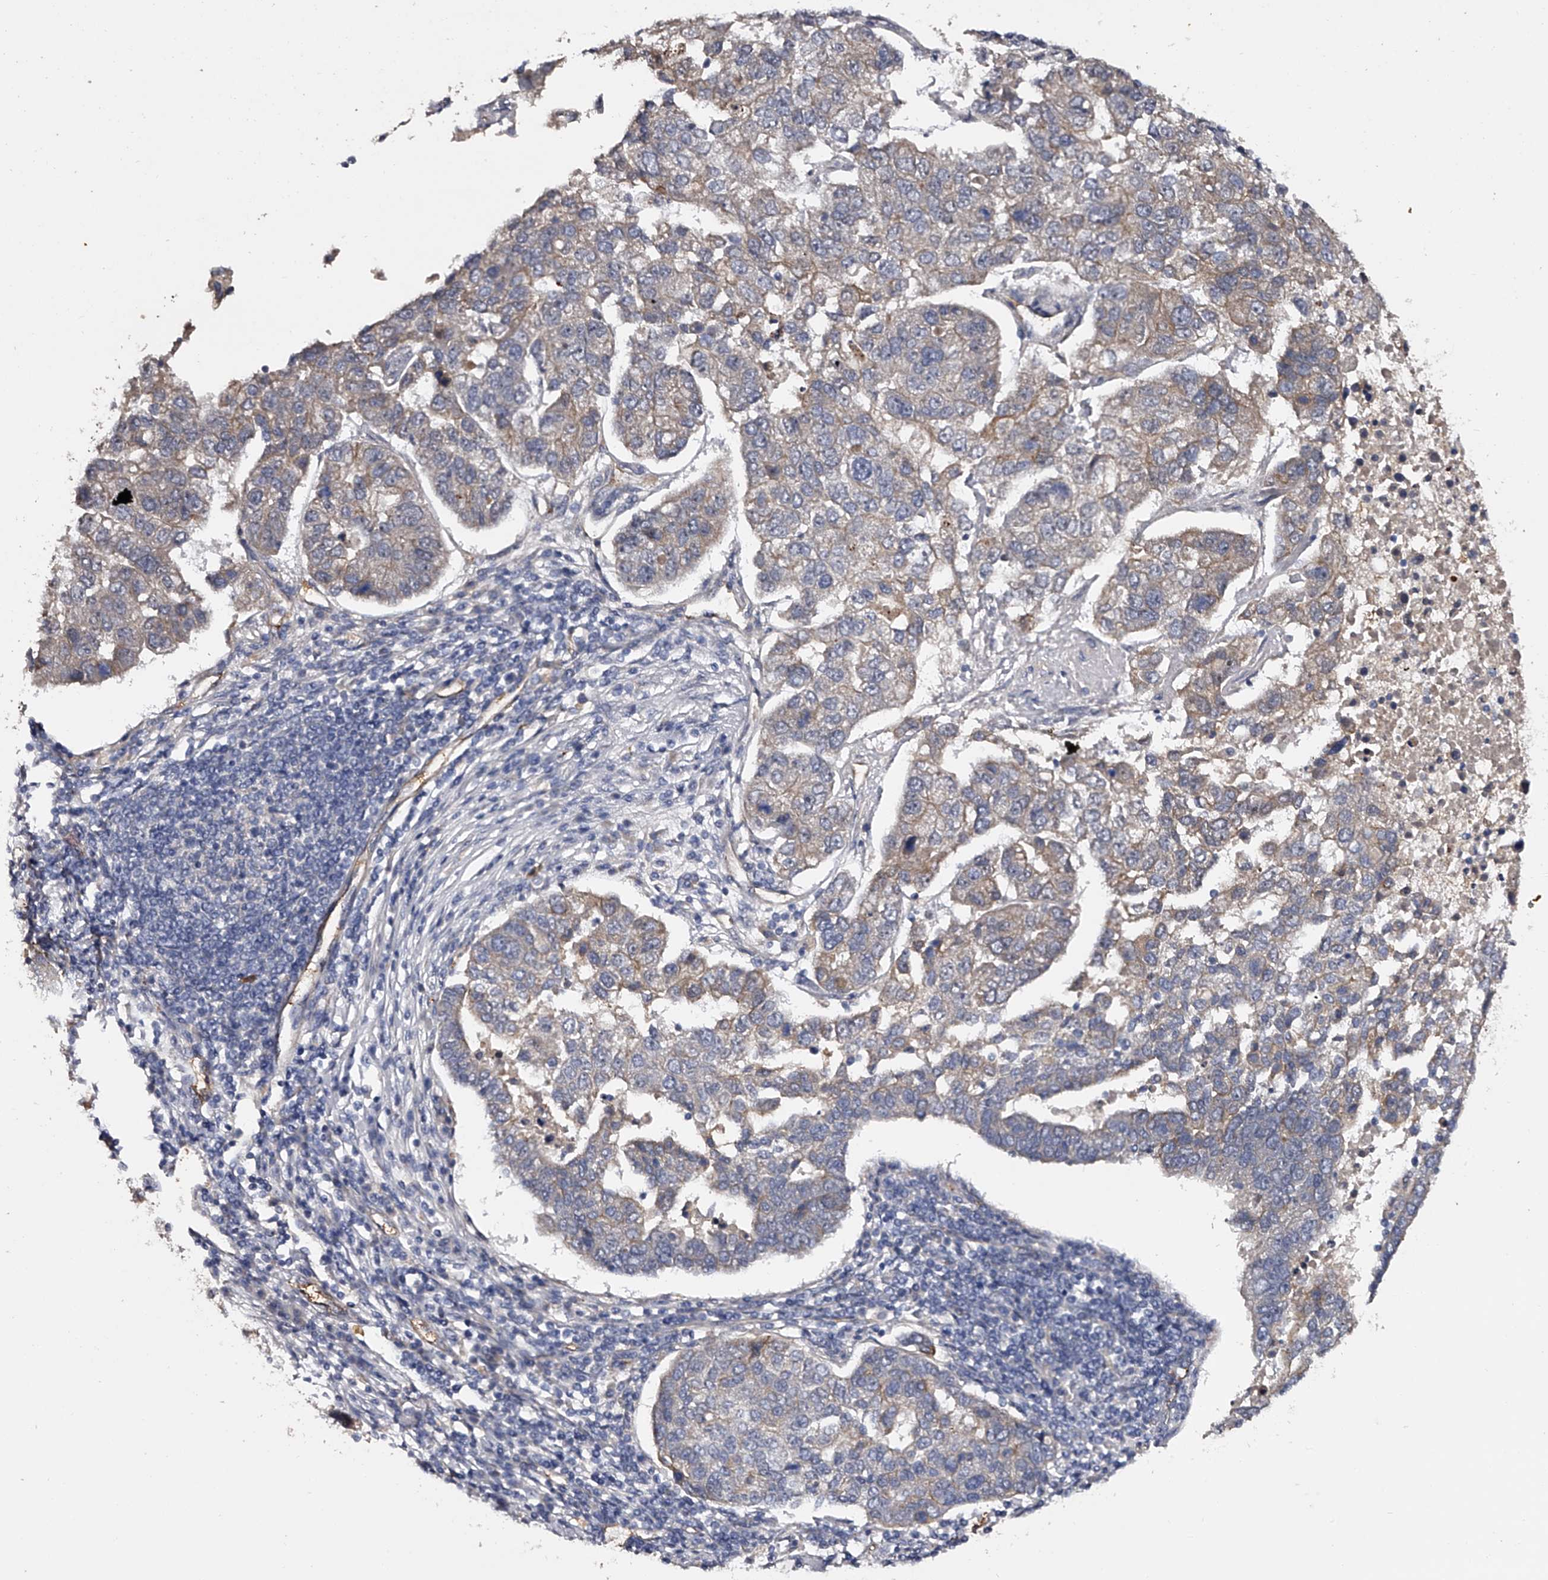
{"staining": {"intensity": "weak", "quantity": "25%-75%", "location": "cytoplasmic/membranous"}, "tissue": "pancreatic cancer", "cell_type": "Tumor cells", "image_type": "cancer", "snomed": [{"axis": "morphology", "description": "Adenocarcinoma, NOS"}, {"axis": "topography", "description": "Pancreas"}], "caption": "Protein positivity by immunohistochemistry (IHC) shows weak cytoplasmic/membranous expression in about 25%-75% of tumor cells in pancreatic cancer.", "gene": "MDN1", "patient": {"sex": "female", "age": 61}}